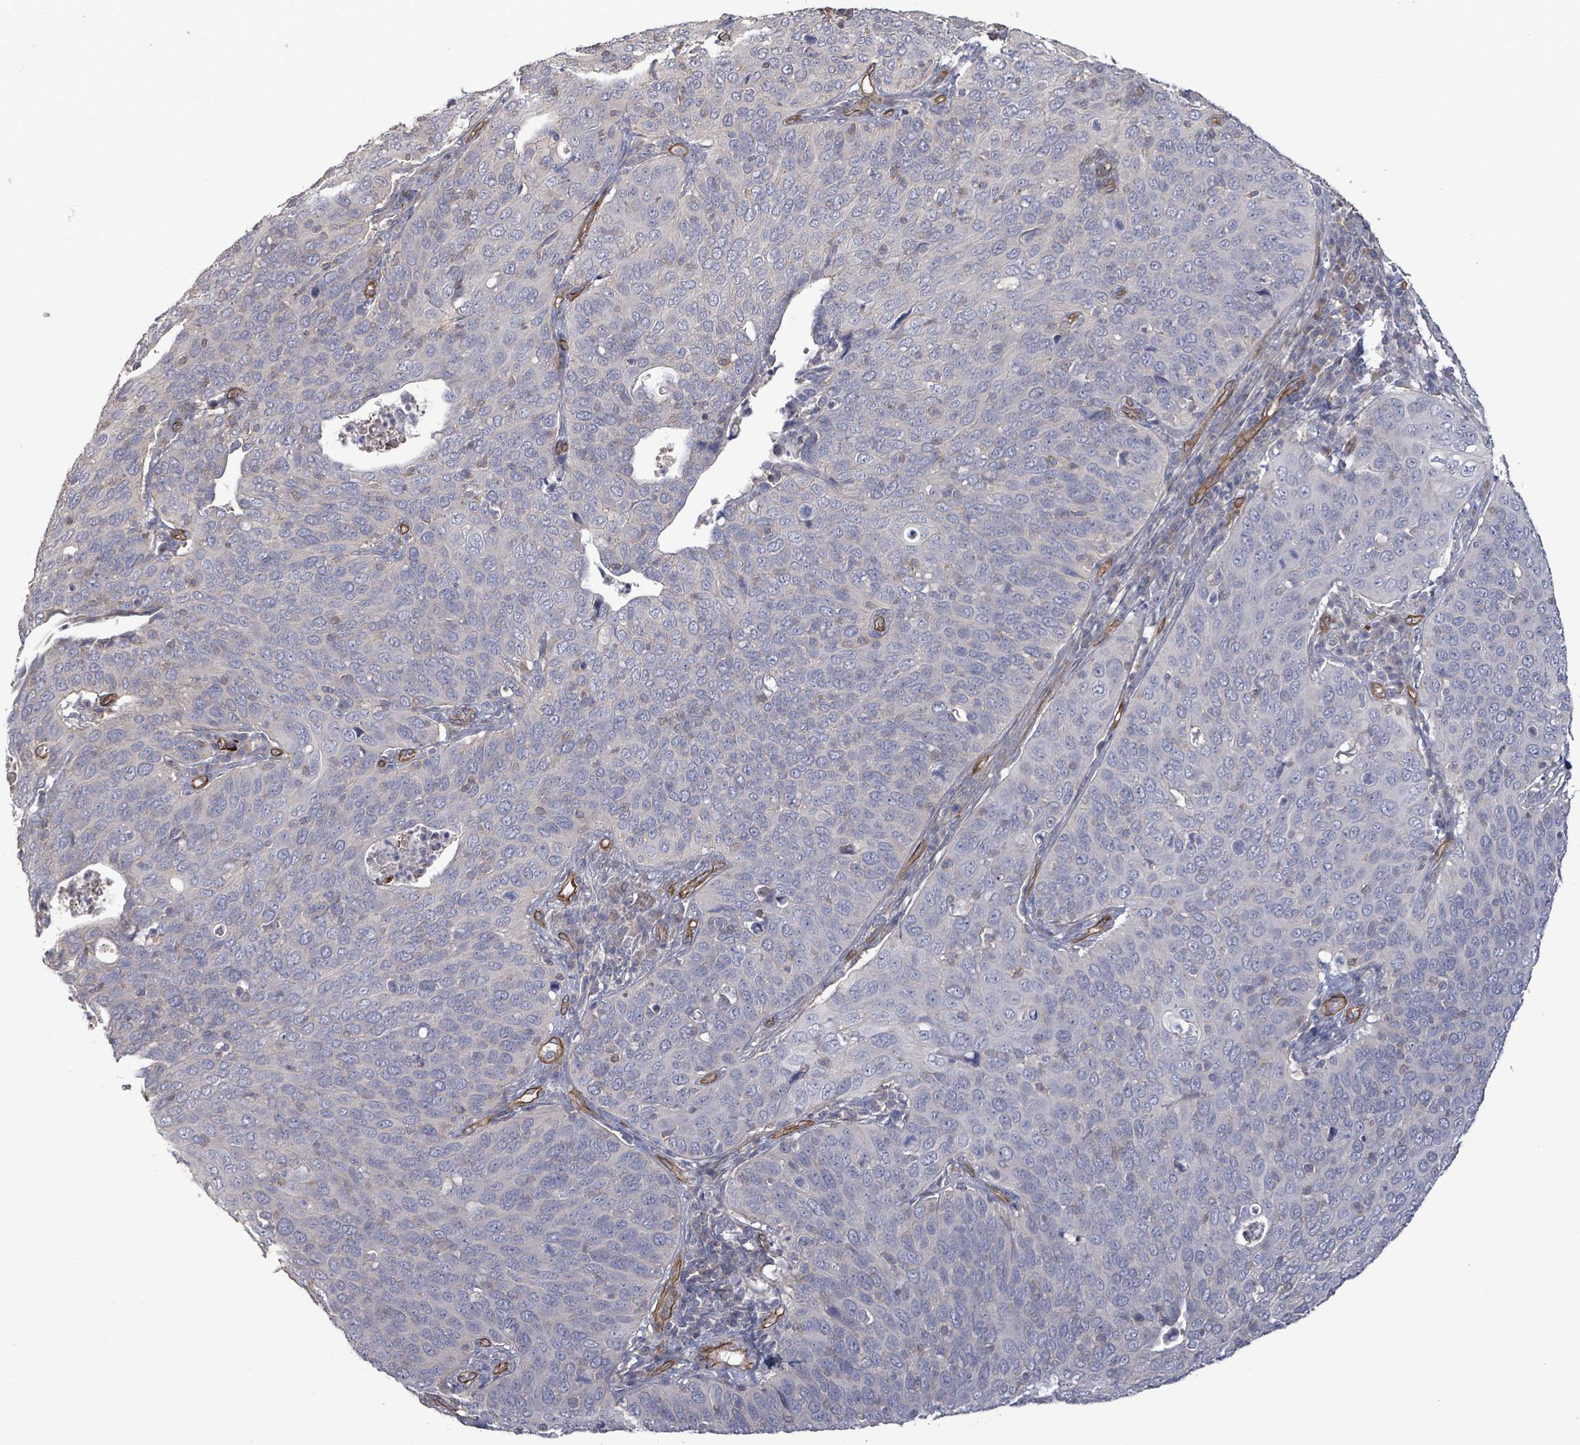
{"staining": {"intensity": "negative", "quantity": "none", "location": "none"}, "tissue": "cervical cancer", "cell_type": "Tumor cells", "image_type": "cancer", "snomed": [{"axis": "morphology", "description": "Squamous cell carcinoma, NOS"}, {"axis": "topography", "description": "Cervix"}], "caption": "This is an immunohistochemistry (IHC) image of cervical squamous cell carcinoma. There is no staining in tumor cells.", "gene": "KANK3", "patient": {"sex": "female", "age": 36}}